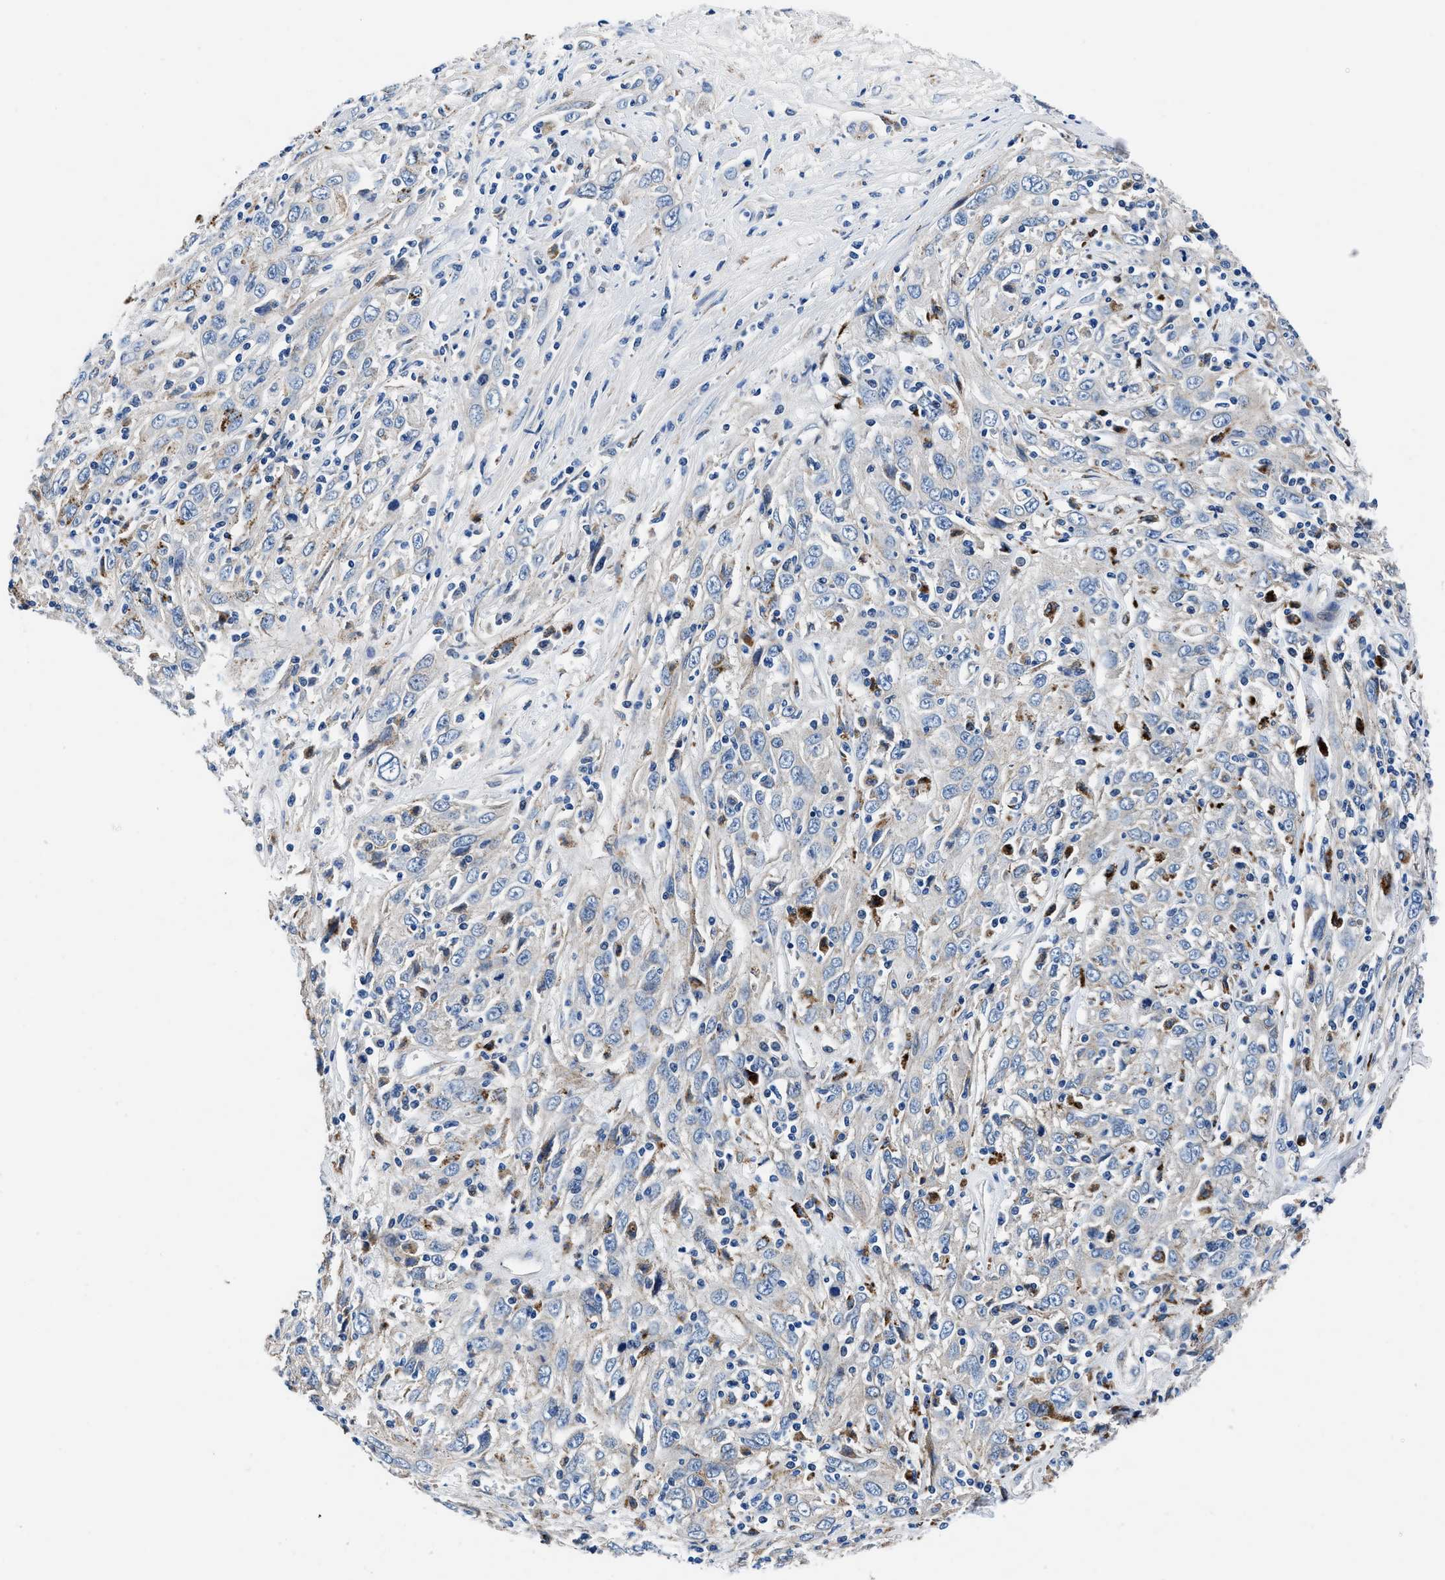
{"staining": {"intensity": "negative", "quantity": "none", "location": "none"}, "tissue": "cervical cancer", "cell_type": "Tumor cells", "image_type": "cancer", "snomed": [{"axis": "morphology", "description": "Squamous cell carcinoma, NOS"}, {"axis": "topography", "description": "Cervix"}], "caption": "Cervical squamous cell carcinoma stained for a protein using immunohistochemistry (IHC) shows no expression tumor cells.", "gene": "DAG1", "patient": {"sex": "female", "age": 46}}